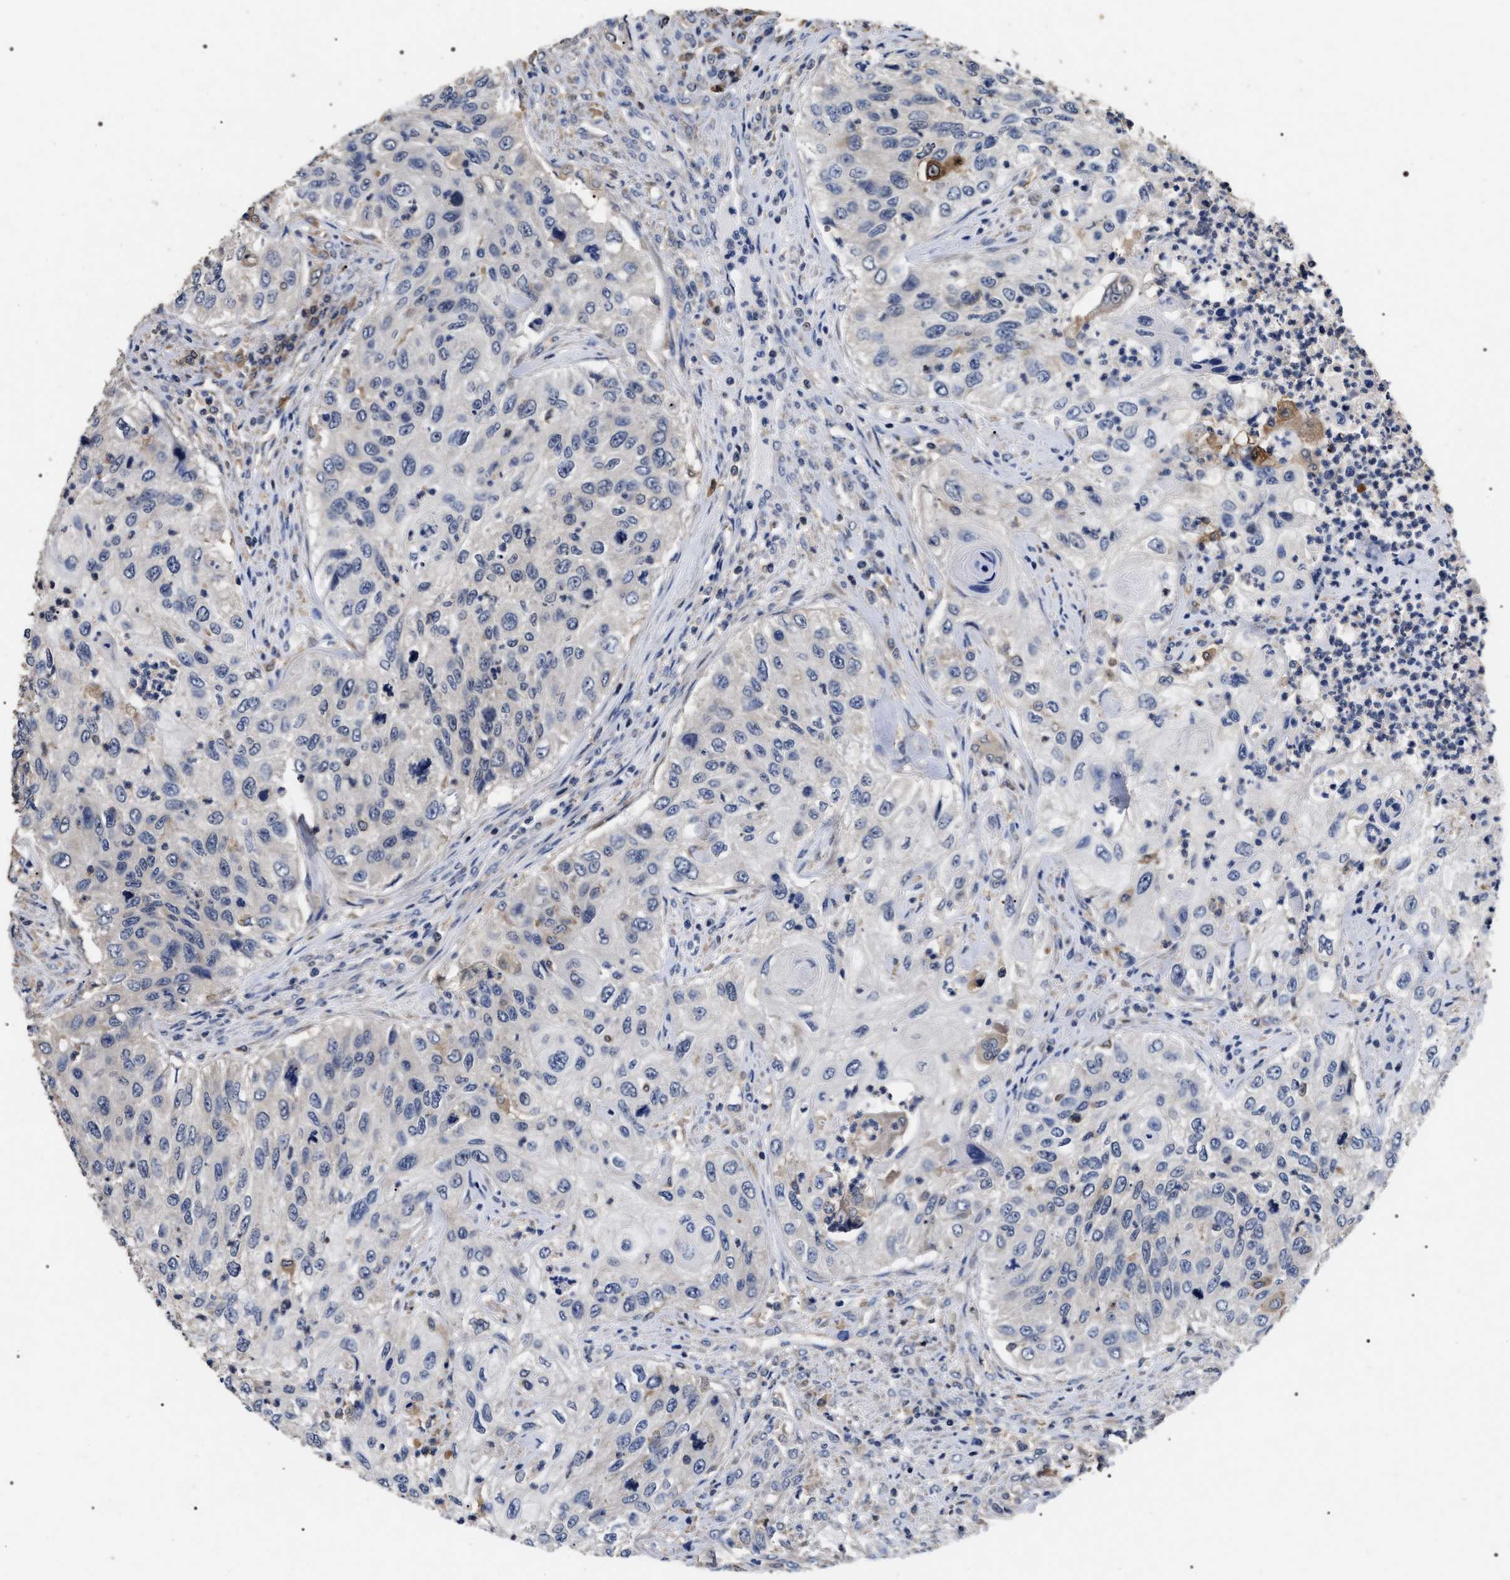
{"staining": {"intensity": "negative", "quantity": "none", "location": "none"}, "tissue": "urothelial cancer", "cell_type": "Tumor cells", "image_type": "cancer", "snomed": [{"axis": "morphology", "description": "Urothelial carcinoma, High grade"}, {"axis": "topography", "description": "Urinary bladder"}], "caption": "High magnification brightfield microscopy of high-grade urothelial carcinoma stained with DAB (3,3'-diaminobenzidine) (brown) and counterstained with hematoxylin (blue): tumor cells show no significant positivity.", "gene": "UPF3A", "patient": {"sex": "female", "age": 60}}